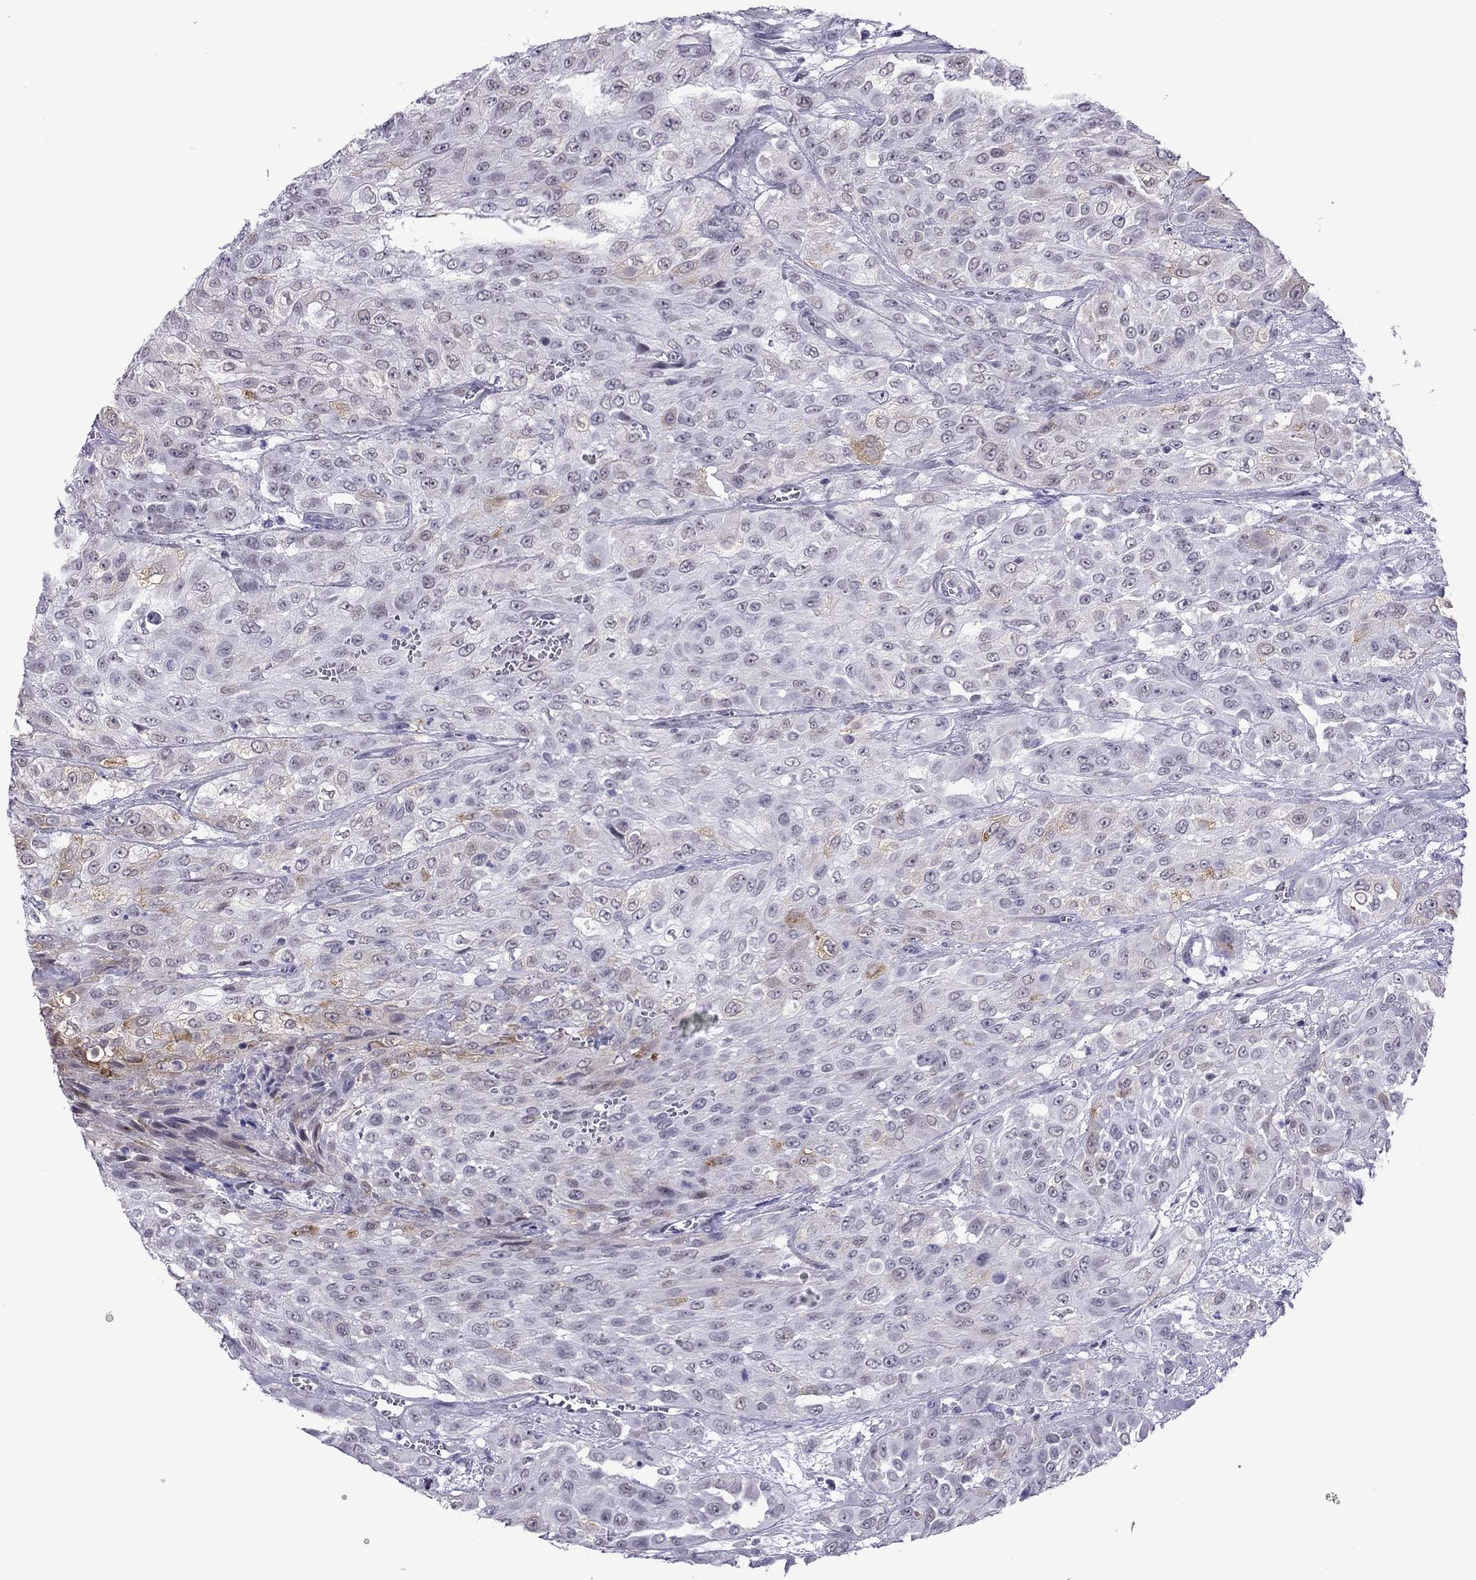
{"staining": {"intensity": "moderate", "quantity": "<25%", "location": "cytoplasmic/membranous"}, "tissue": "urothelial cancer", "cell_type": "Tumor cells", "image_type": "cancer", "snomed": [{"axis": "morphology", "description": "Urothelial carcinoma, High grade"}, {"axis": "topography", "description": "Urinary bladder"}], "caption": "Moderate cytoplasmic/membranous staining for a protein is identified in approximately <25% of tumor cells of urothelial carcinoma (high-grade) using immunohistochemistry (IHC).", "gene": "ZNF646", "patient": {"sex": "male", "age": 57}}